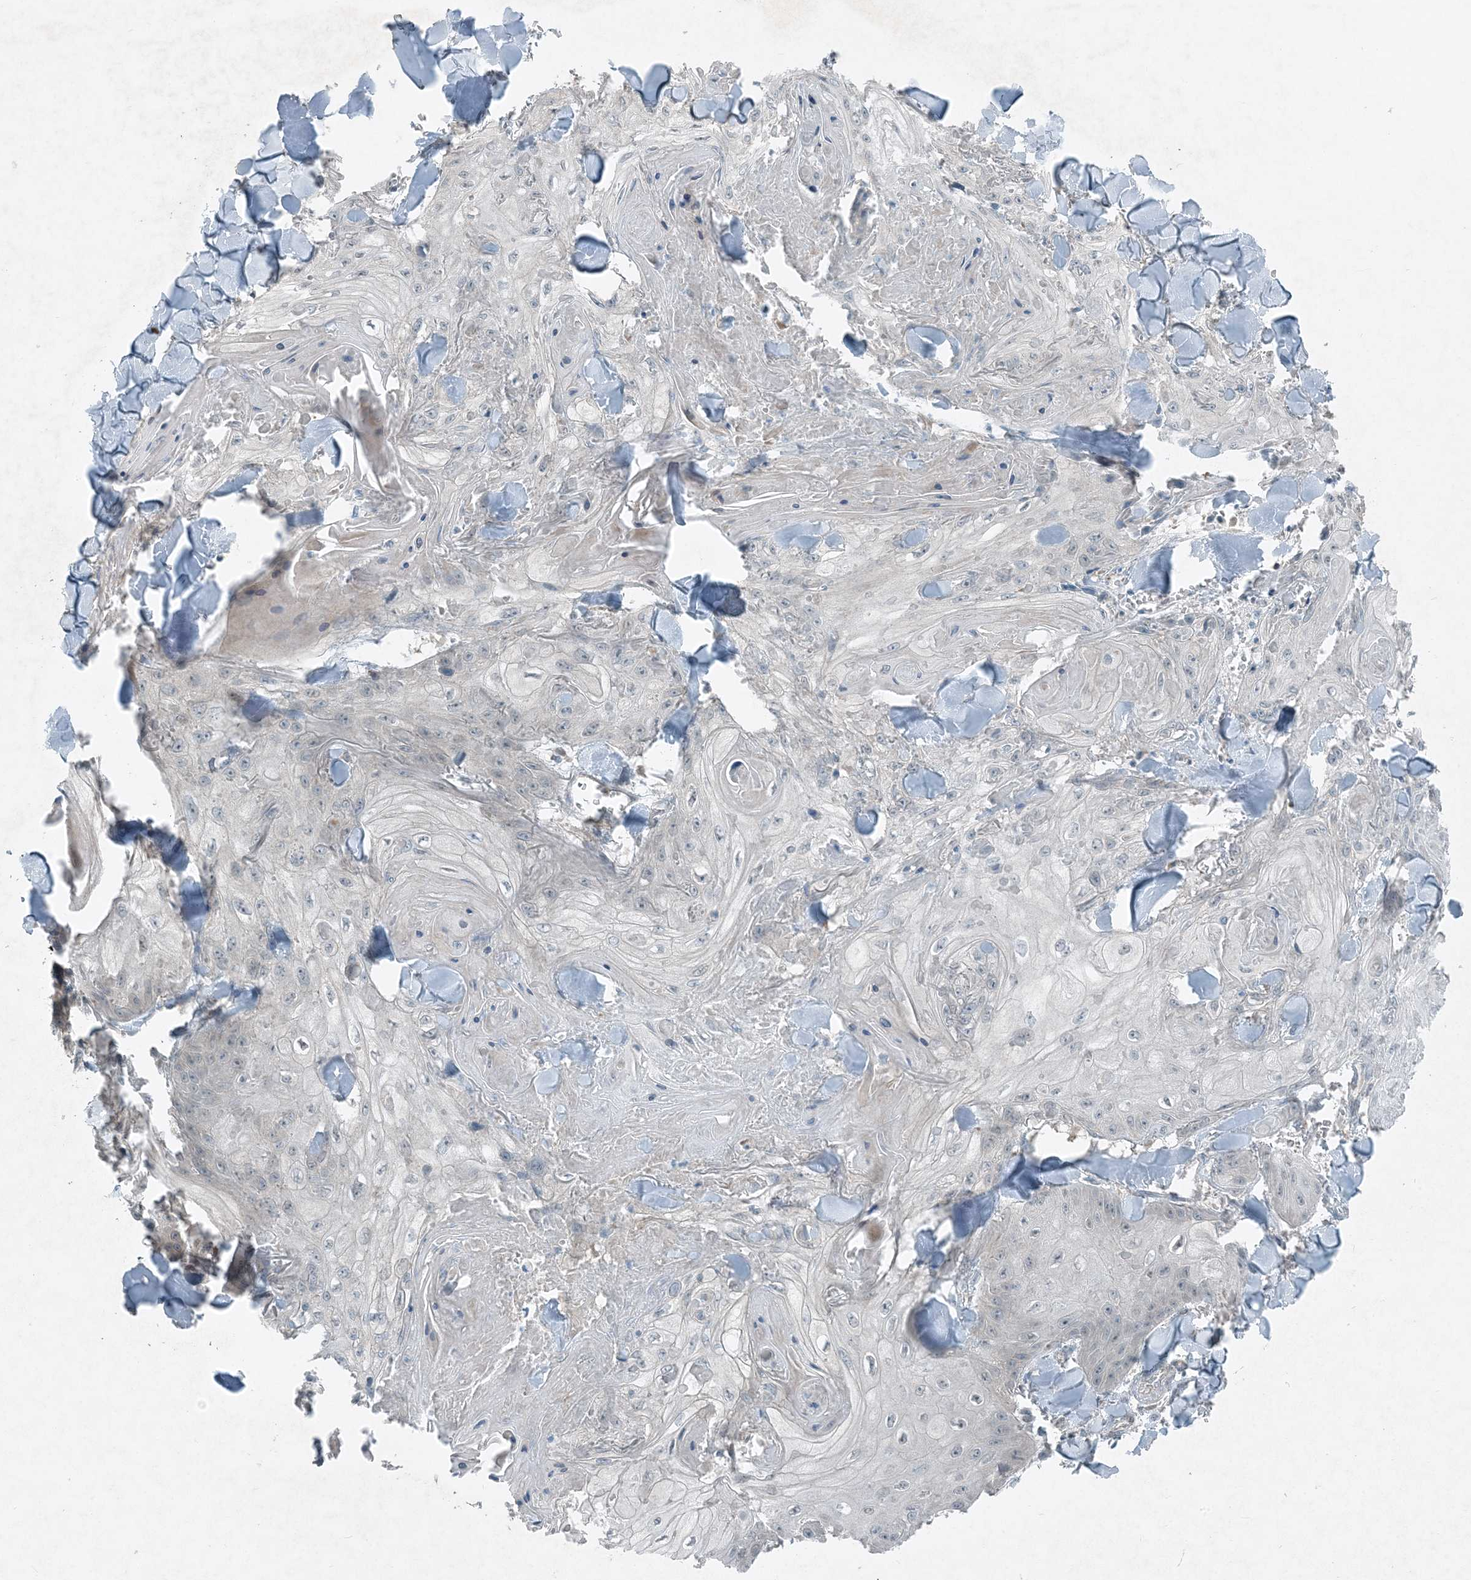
{"staining": {"intensity": "negative", "quantity": "none", "location": "none"}, "tissue": "skin cancer", "cell_type": "Tumor cells", "image_type": "cancer", "snomed": [{"axis": "morphology", "description": "Squamous cell carcinoma, NOS"}, {"axis": "topography", "description": "Skin"}], "caption": "High power microscopy image of an immunohistochemistry (IHC) micrograph of skin cancer, revealing no significant expression in tumor cells.", "gene": "MITD1", "patient": {"sex": "male", "age": 74}}